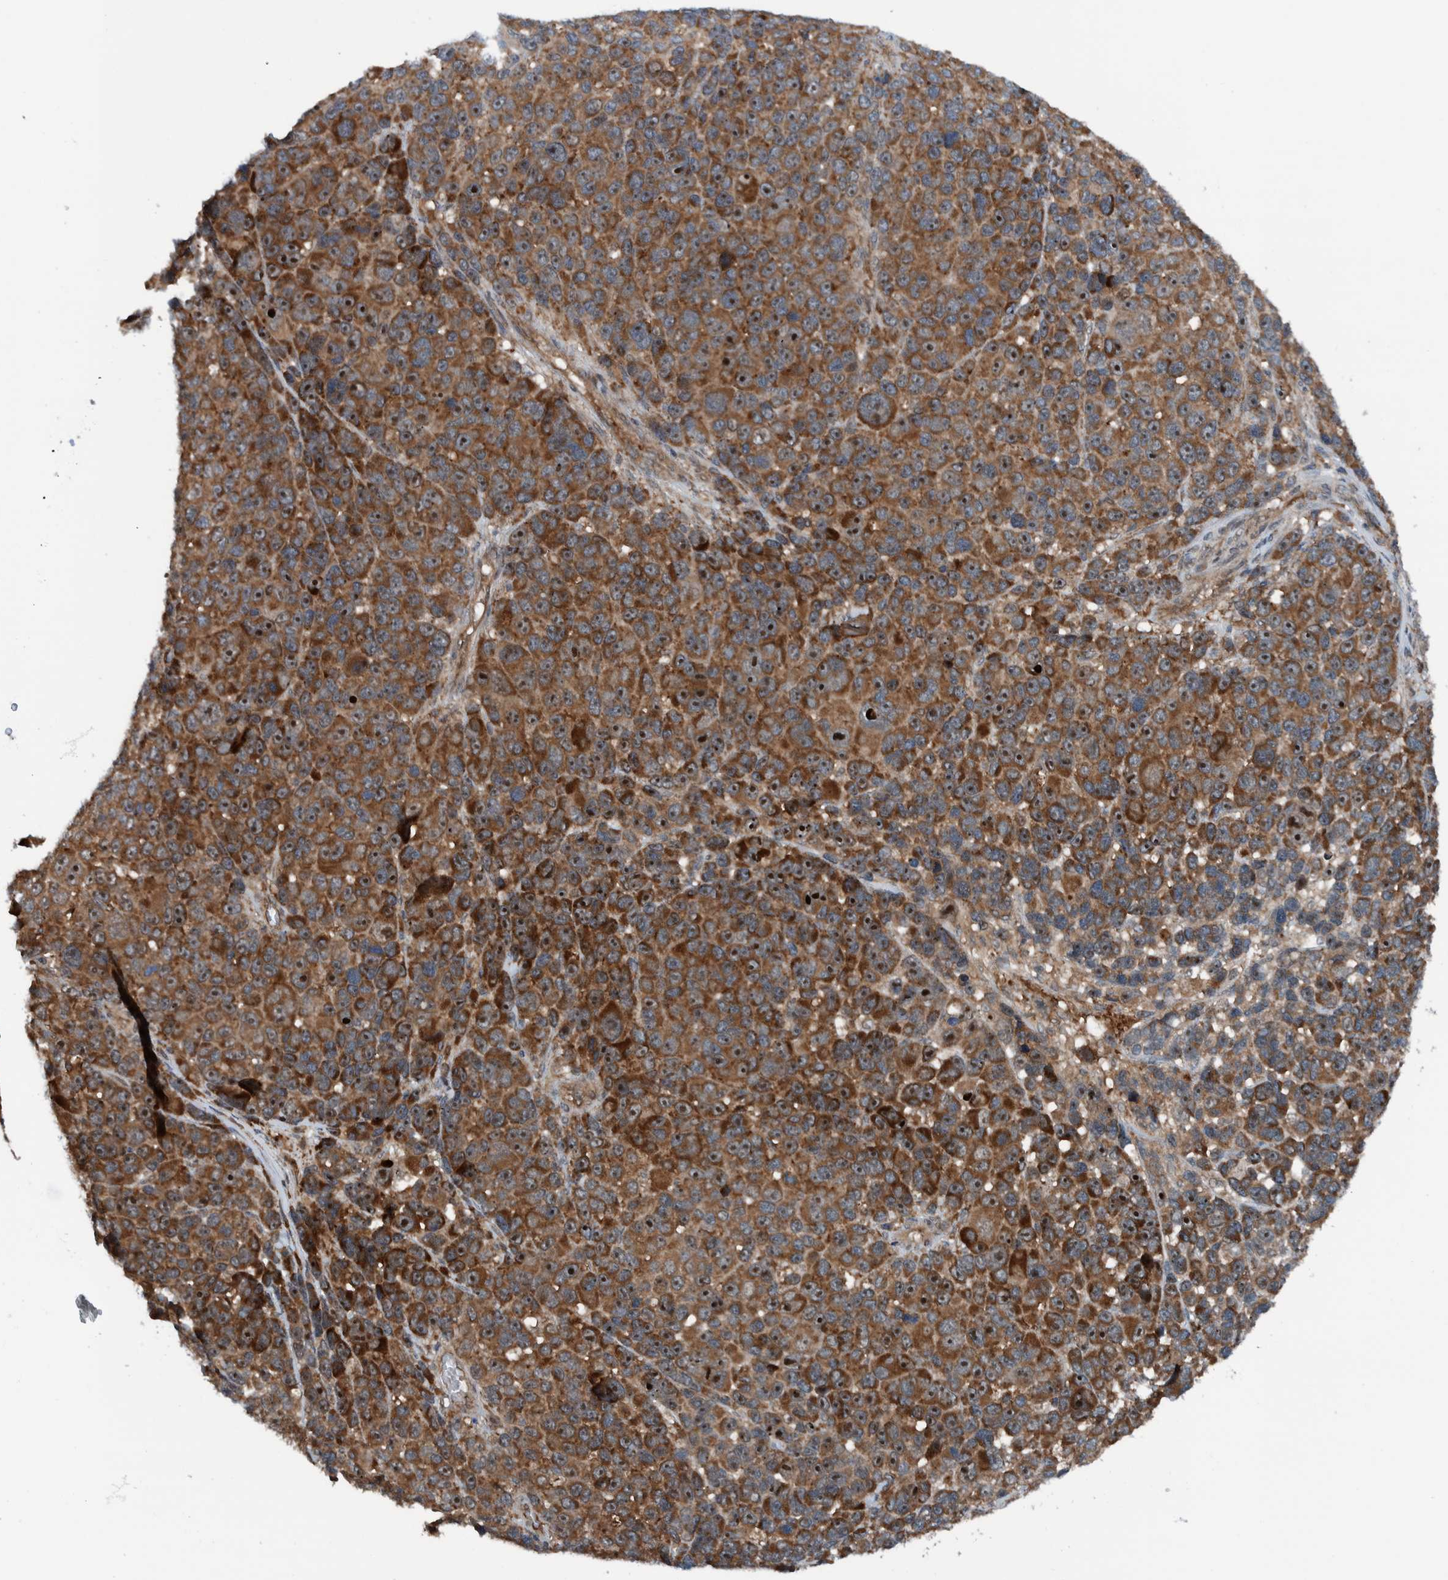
{"staining": {"intensity": "moderate", "quantity": ">75%", "location": "cytoplasmic/membranous,nuclear"}, "tissue": "melanoma", "cell_type": "Tumor cells", "image_type": "cancer", "snomed": [{"axis": "morphology", "description": "Malignant melanoma, NOS"}, {"axis": "topography", "description": "Skin"}], "caption": "Immunohistochemical staining of human malignant melanoma exhibits moderate cytoplasmic/membranous and nuclear protein positivity in about >75% of tumor cells. (Stains: DAB in brown, nuclei in blue, Microscopy: brightfield microscopy at high magnification).", "gene": "CUEDC1", "patient": {"sex": "male", "age": 53}}